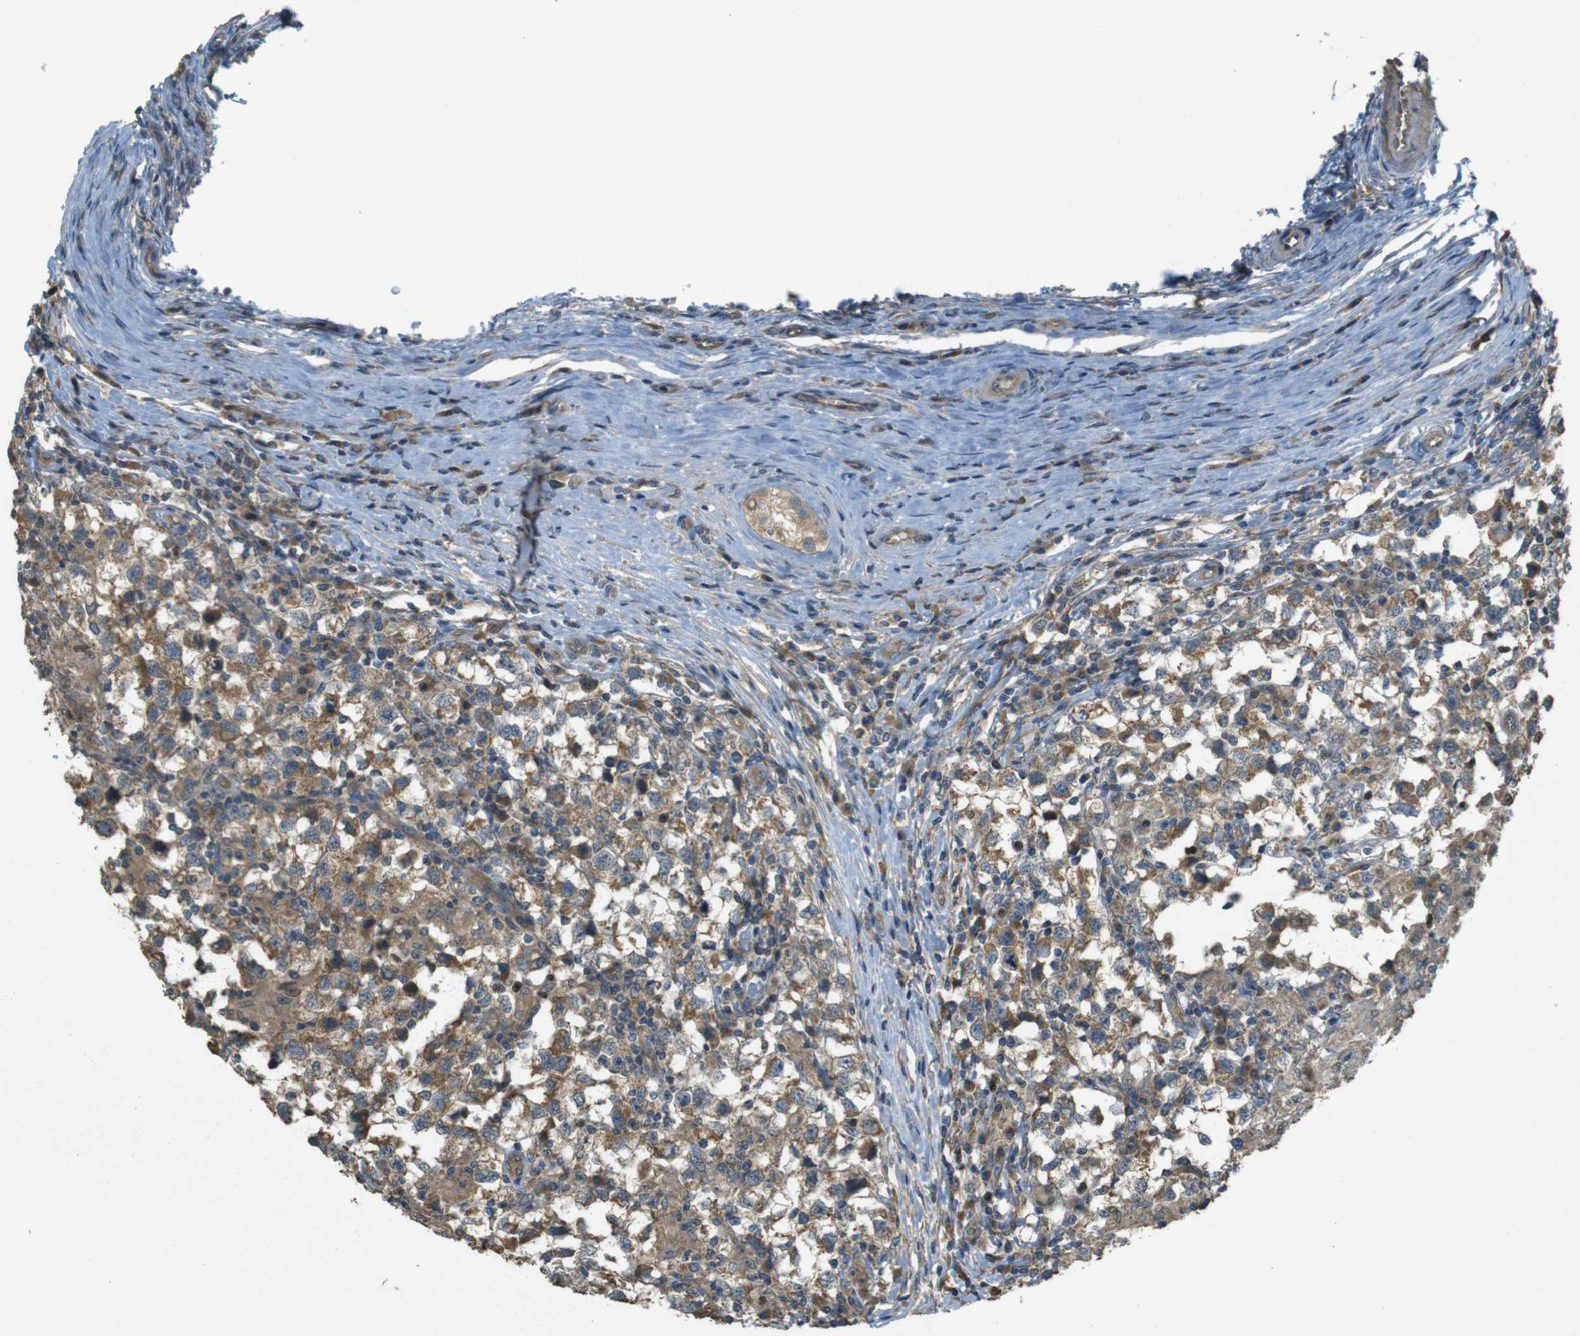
{"staining": {"intensity": "moderate", "quantity": ">75%", "location": "cytoplasmic/membranous"}, "tissue": "testis cancer", "cell_type": "Tumor cells", "image_type": "cancer", "snomed": [{"axis": "morphology", "description": "Carcinoma, Embryonal, NOS"}, {"axis": "topography", "description": "Testis"}], "caption": "IHC (DAB (3,3'-diaminobenzidine)) staining of human testis cancer (embryonal carcinoma) demonstrates moderate cytoplasmic/membranous protein positivity in approximately >75% of tumor cells. (DAB = brown stain, brightfield microscopy at high magnification).", "gene": "ZDHHC20", "patient": {"sex": "male", "age": 21}}